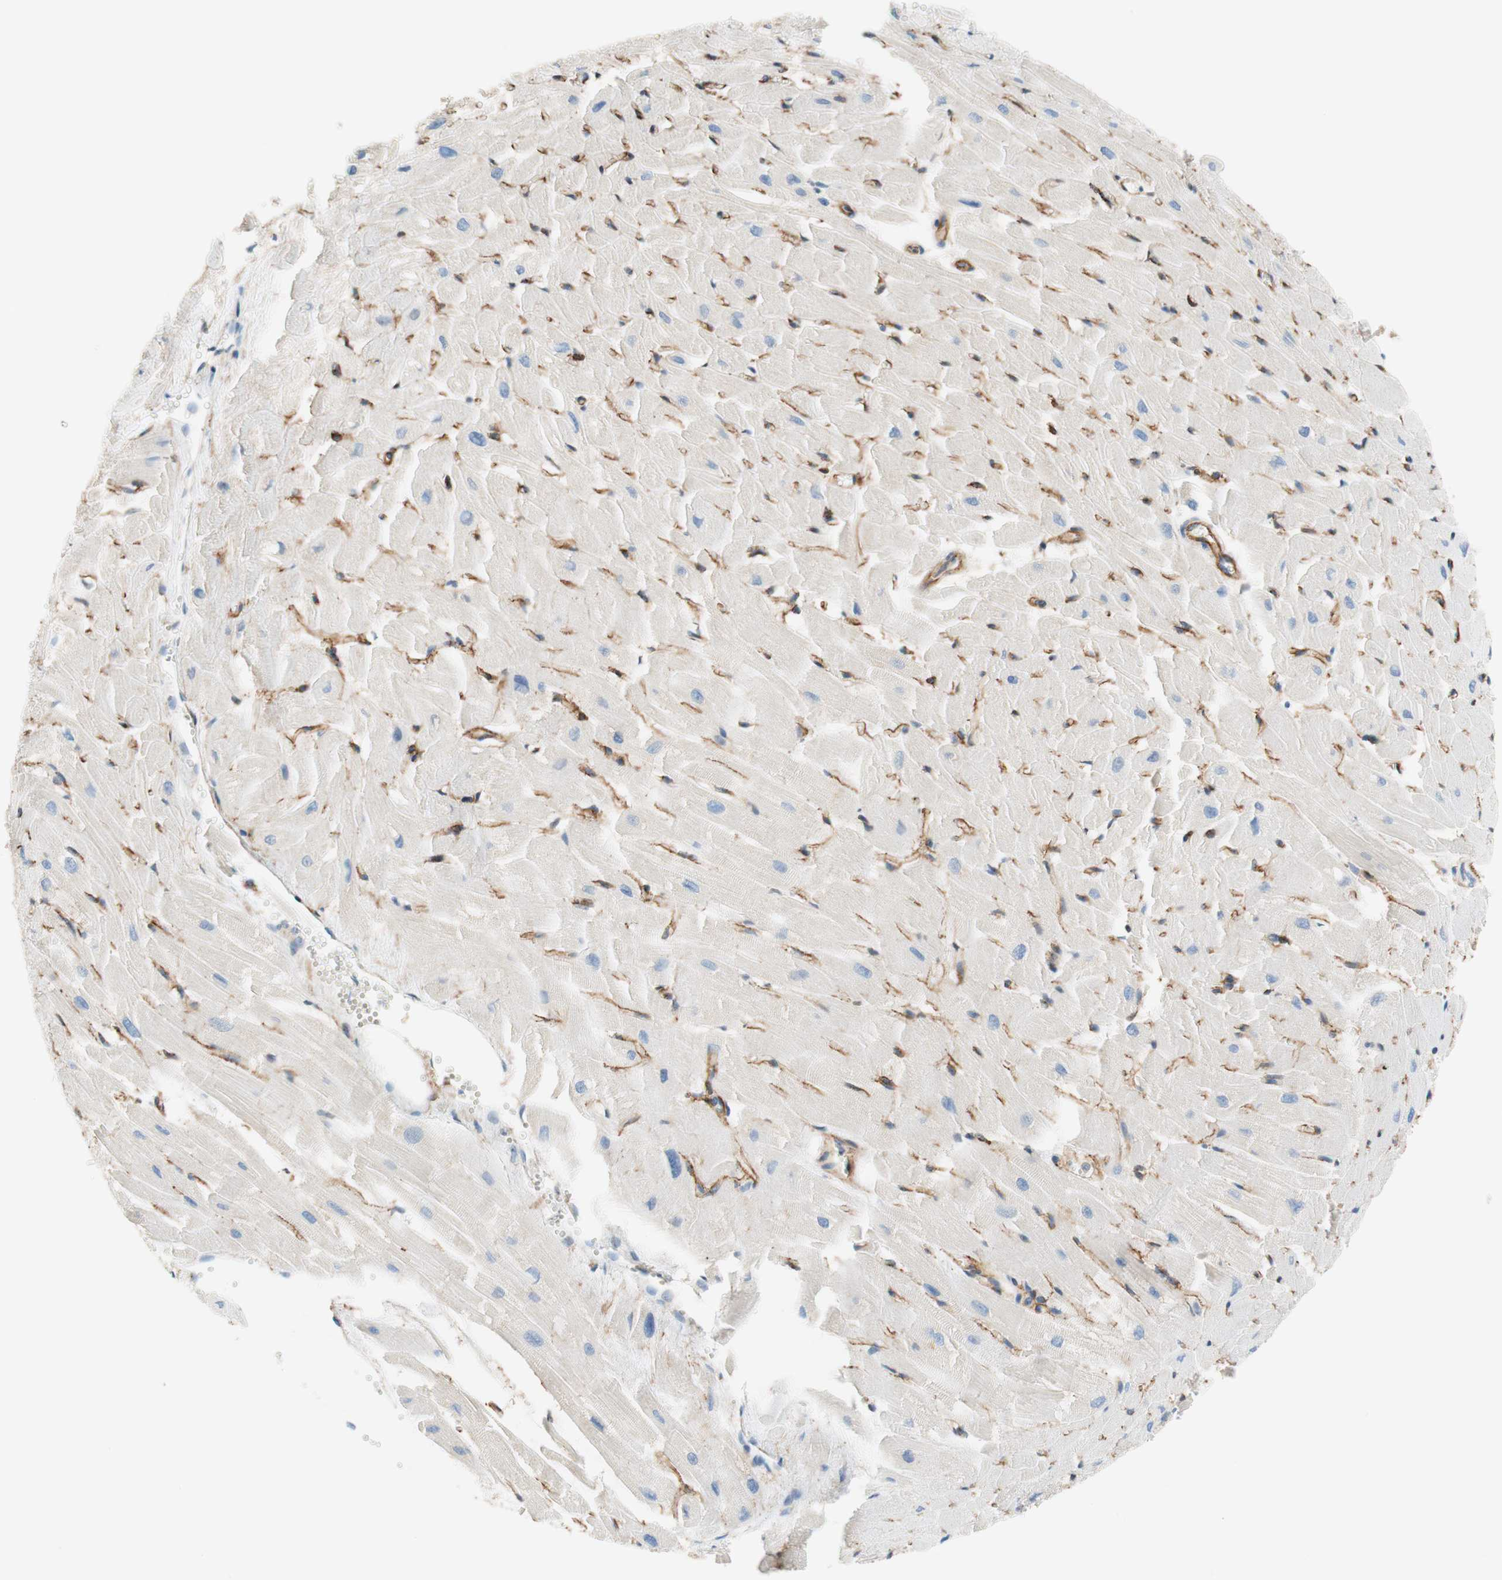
{"staining": {"intensity": "negative", "quantity": "none", "location": "none"}, "tissue": "heart muscle", "cell_type": "Cardiomyocytes", "image_type": "normal", "snomed": [{"axis": "morphology", "description": "Normal tissue, NOS"}, {"axis": "topography", "description": "Heart"}], "caption": "DAB immunohistochemical staining of unremarkable human heart muscle displays no significant positivity in cardiomyocytes.", "gene": "VPS26A", "patient": {"sex": "female", "age": 19}}